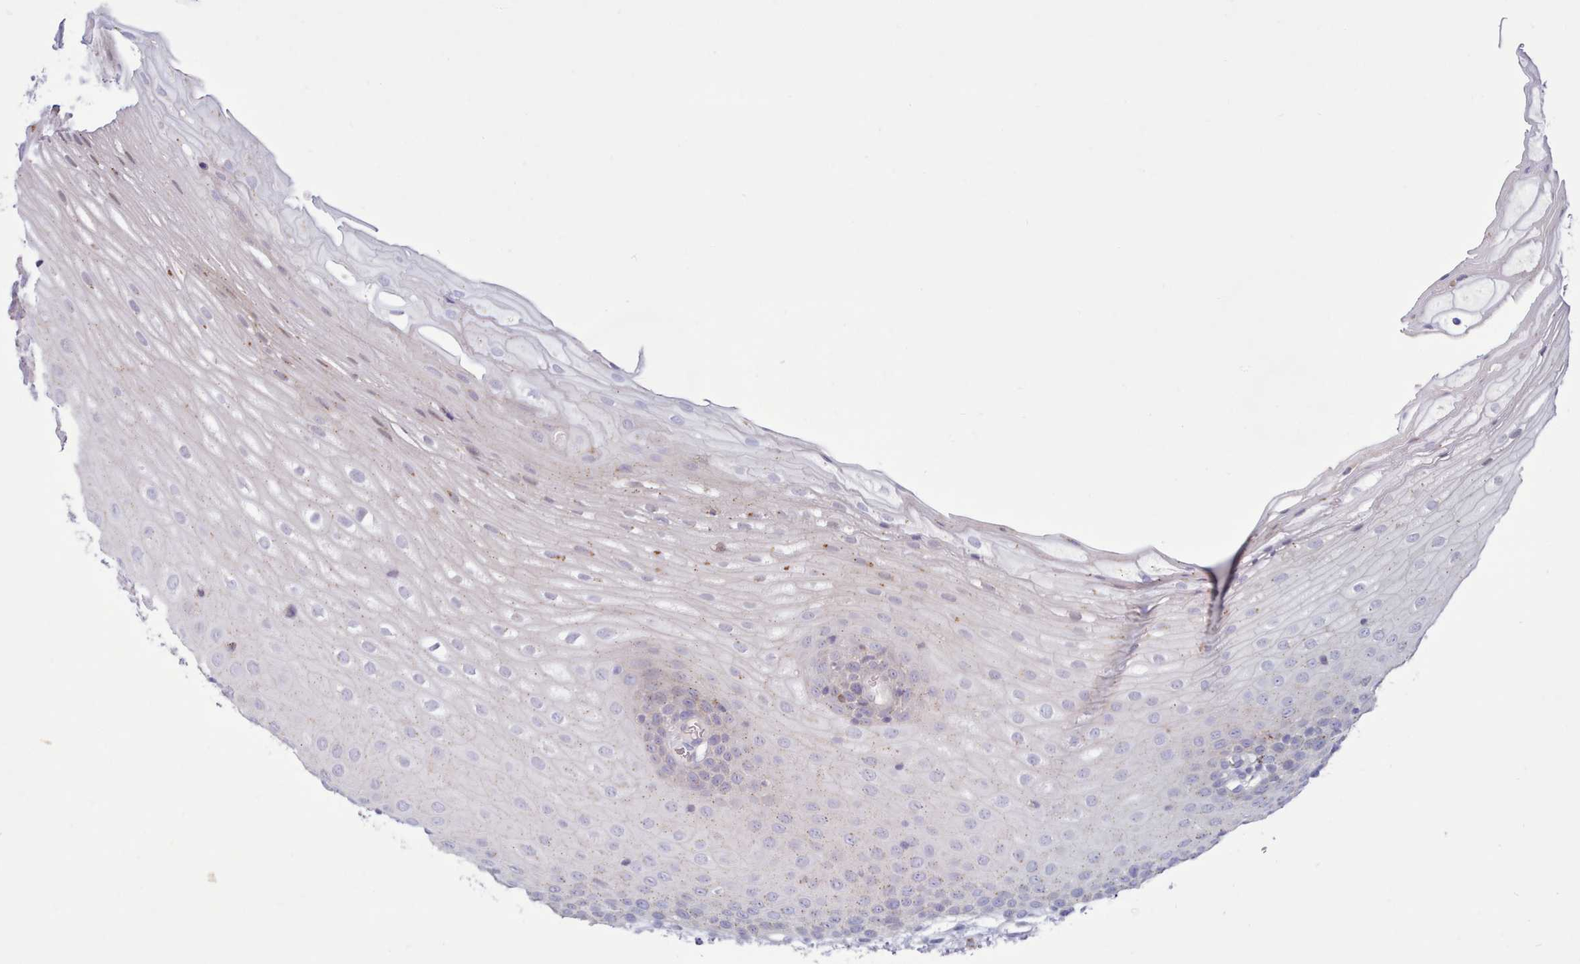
{"staining": {"intensity": "weak", "quantity": "<25%", "location": "cytoplasmic/membranous"}, "tissue": "oral mucosa", "cell_type": "Squamous epithelial cells", "image_type": "normal", "snomed": [{"axis": "morphology", "description": "Normal tissue, NOS"}, {"axis": "topography", "description": "Oral tissue"}], "caption": "There is no significant expression in squamous epithelial cells of oral mucosa. Nuclei are stained in blue.", "gene": "SRD5A1", "patient": {"sex": "female", "age": 70}}